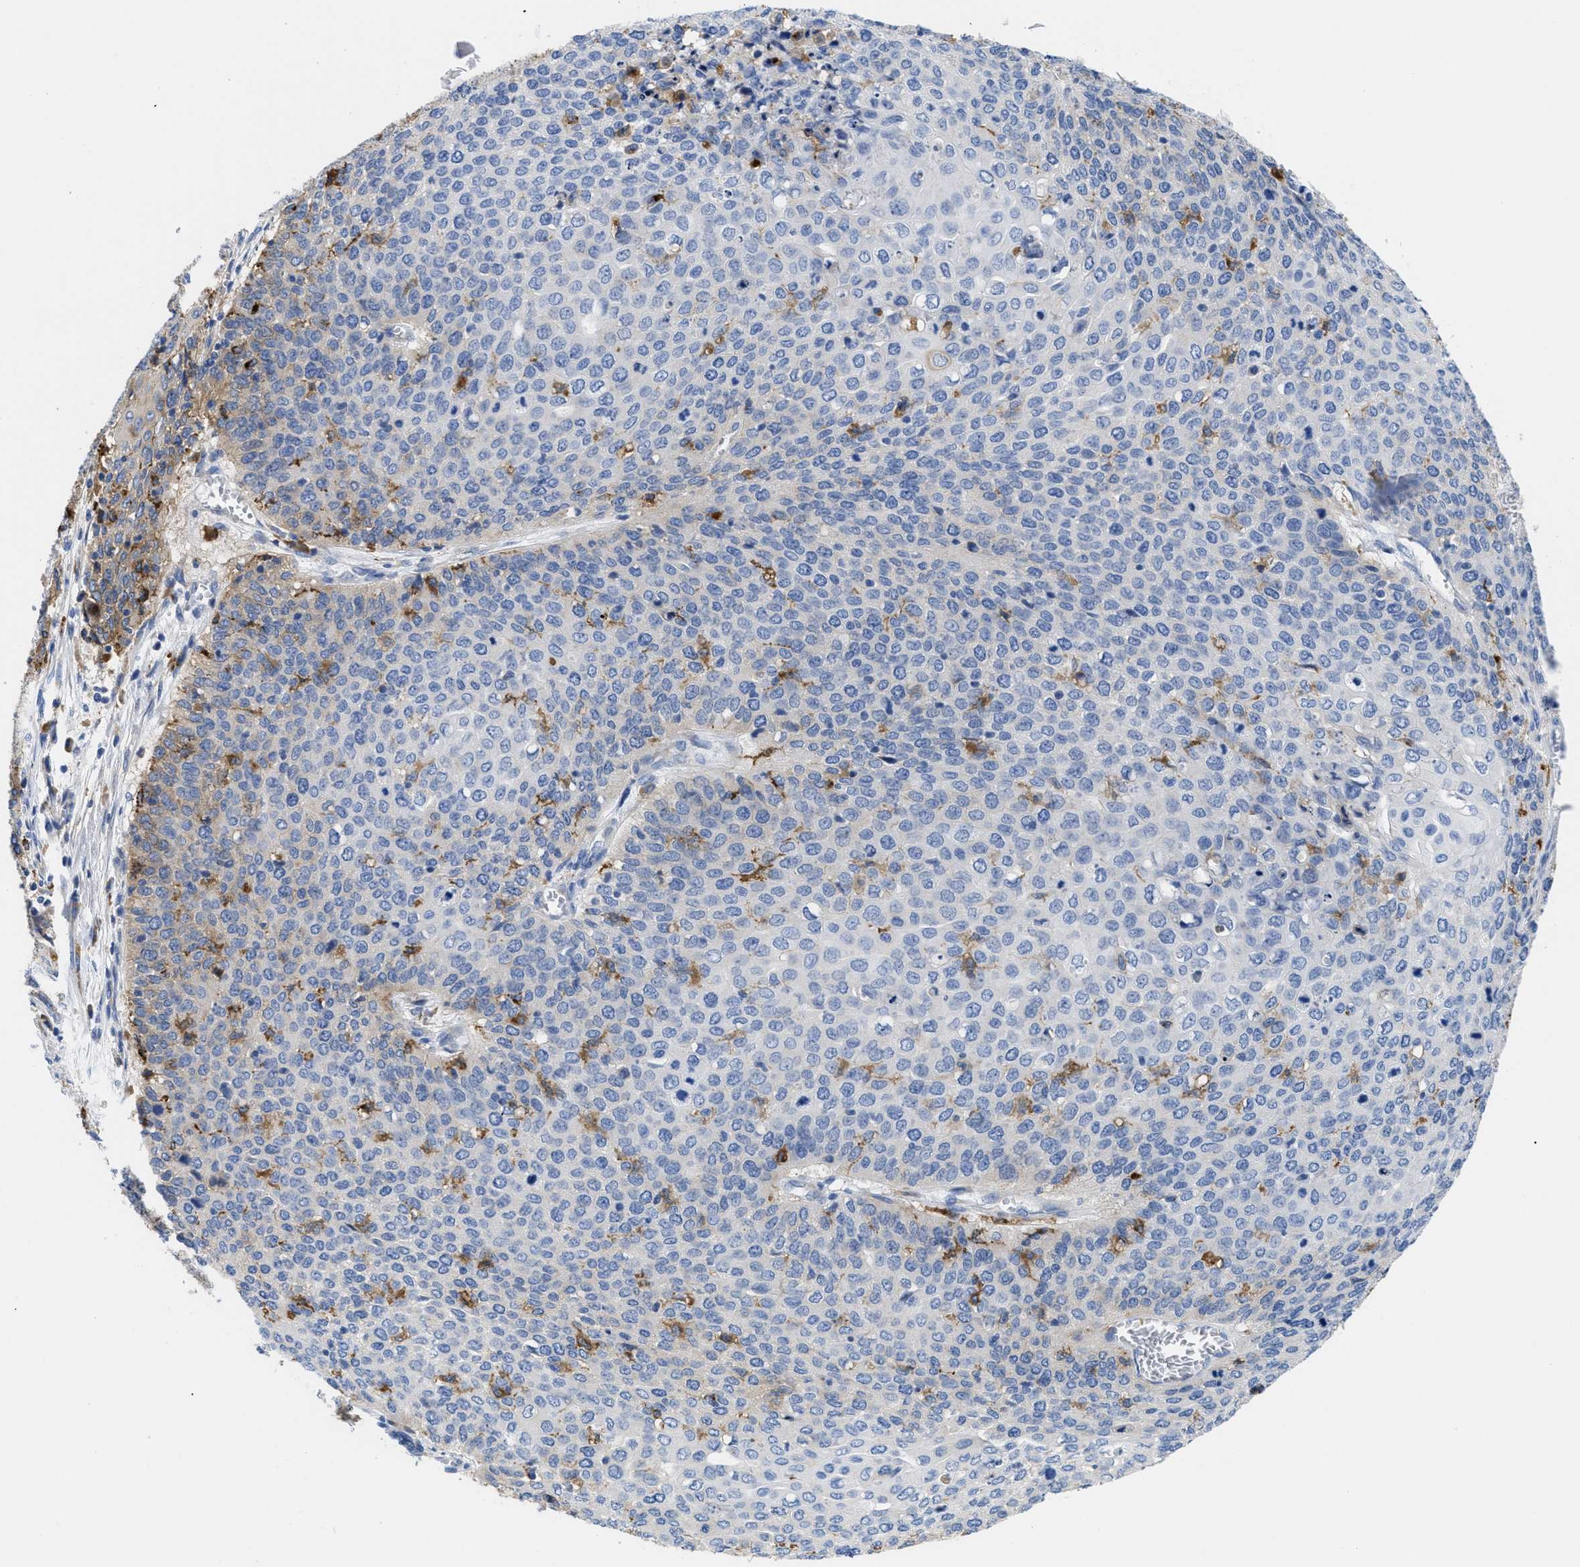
{"staining": {"intensity": "moderate", "quantity": "<25%", "location": "cytoplasmic/membranous"}, "tissue": "cervical cancer", "cell_type": "Tumor cells", "image_type": "cancer", "snomed": [{"axis": "morphology", "description": "Squamous cell carcinoma, NOS"}, {"axis": "topography", "description": "Cervix"}], "caption": "There is low levels of moderate cytoplasmic/membranous positivity in tumor cells of cervical squamous cell carcinoma, as demonstrated by immunohistochemical staining (brown color).", "gene": "HLA-DPA1", "patient": {"sex": "female", "age": 39}}